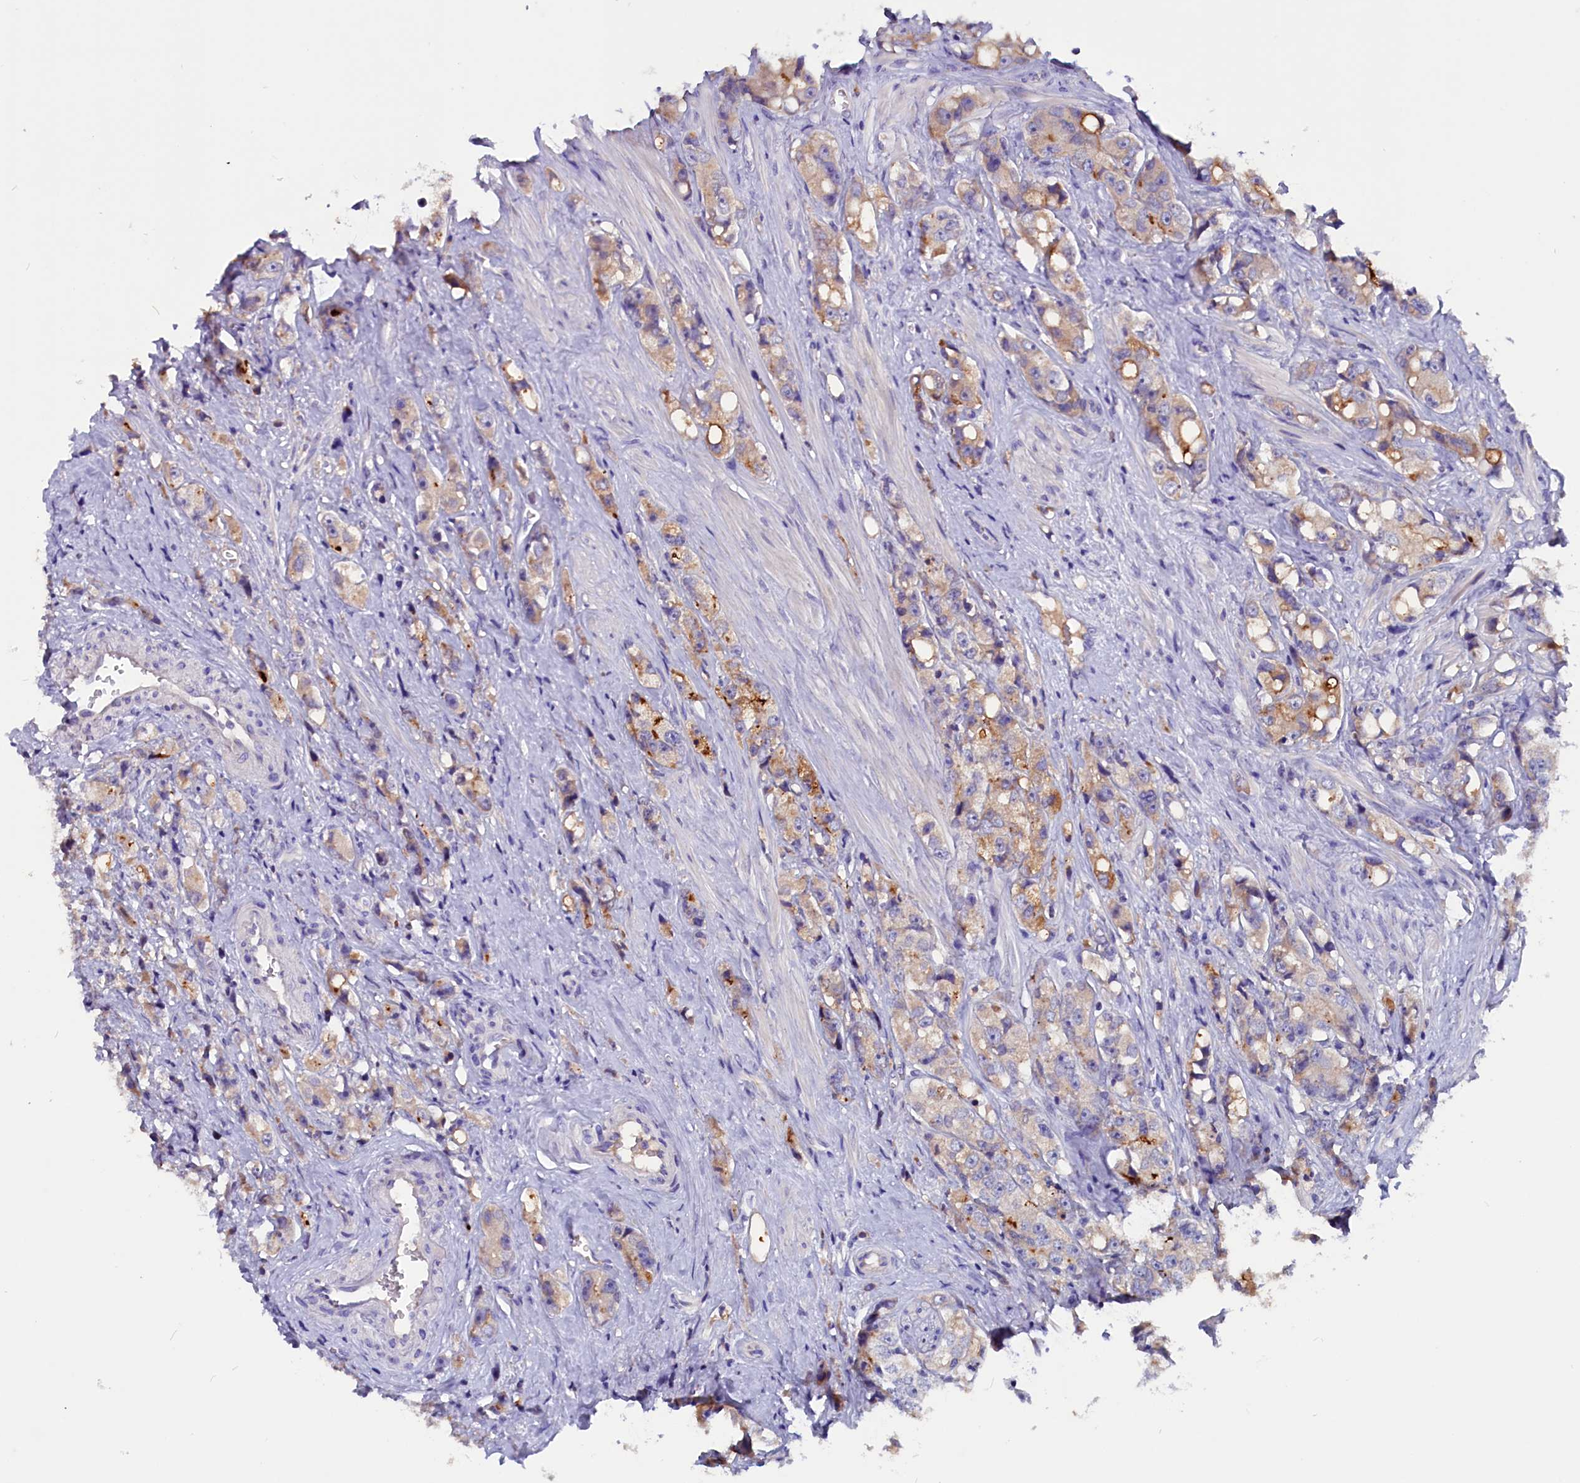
{"staining": {"intensity": "moderate", "quantity": "<25%", "location": "cytoplasmic/membranous"}, "tissue": "prostate cancer", "cell_type": "Tumor cells", "image_type": "cancer", "snomed": [{"axis": "morphology", "description": "Adenocarcinoma, High grade"}, {"axis": "topography", "description": "Prostate"}], "caption": "Prostate cancer tissue demonstrates moderate cytoplasmic/membranous positivity in approximately <25% of tumor cells (DAB (3,3'-diaminobenzidine) IHC with brightfield microscopy, high magnification).", "gene": "CCBE1", "patient": {"sex": "male", "age": 74}}